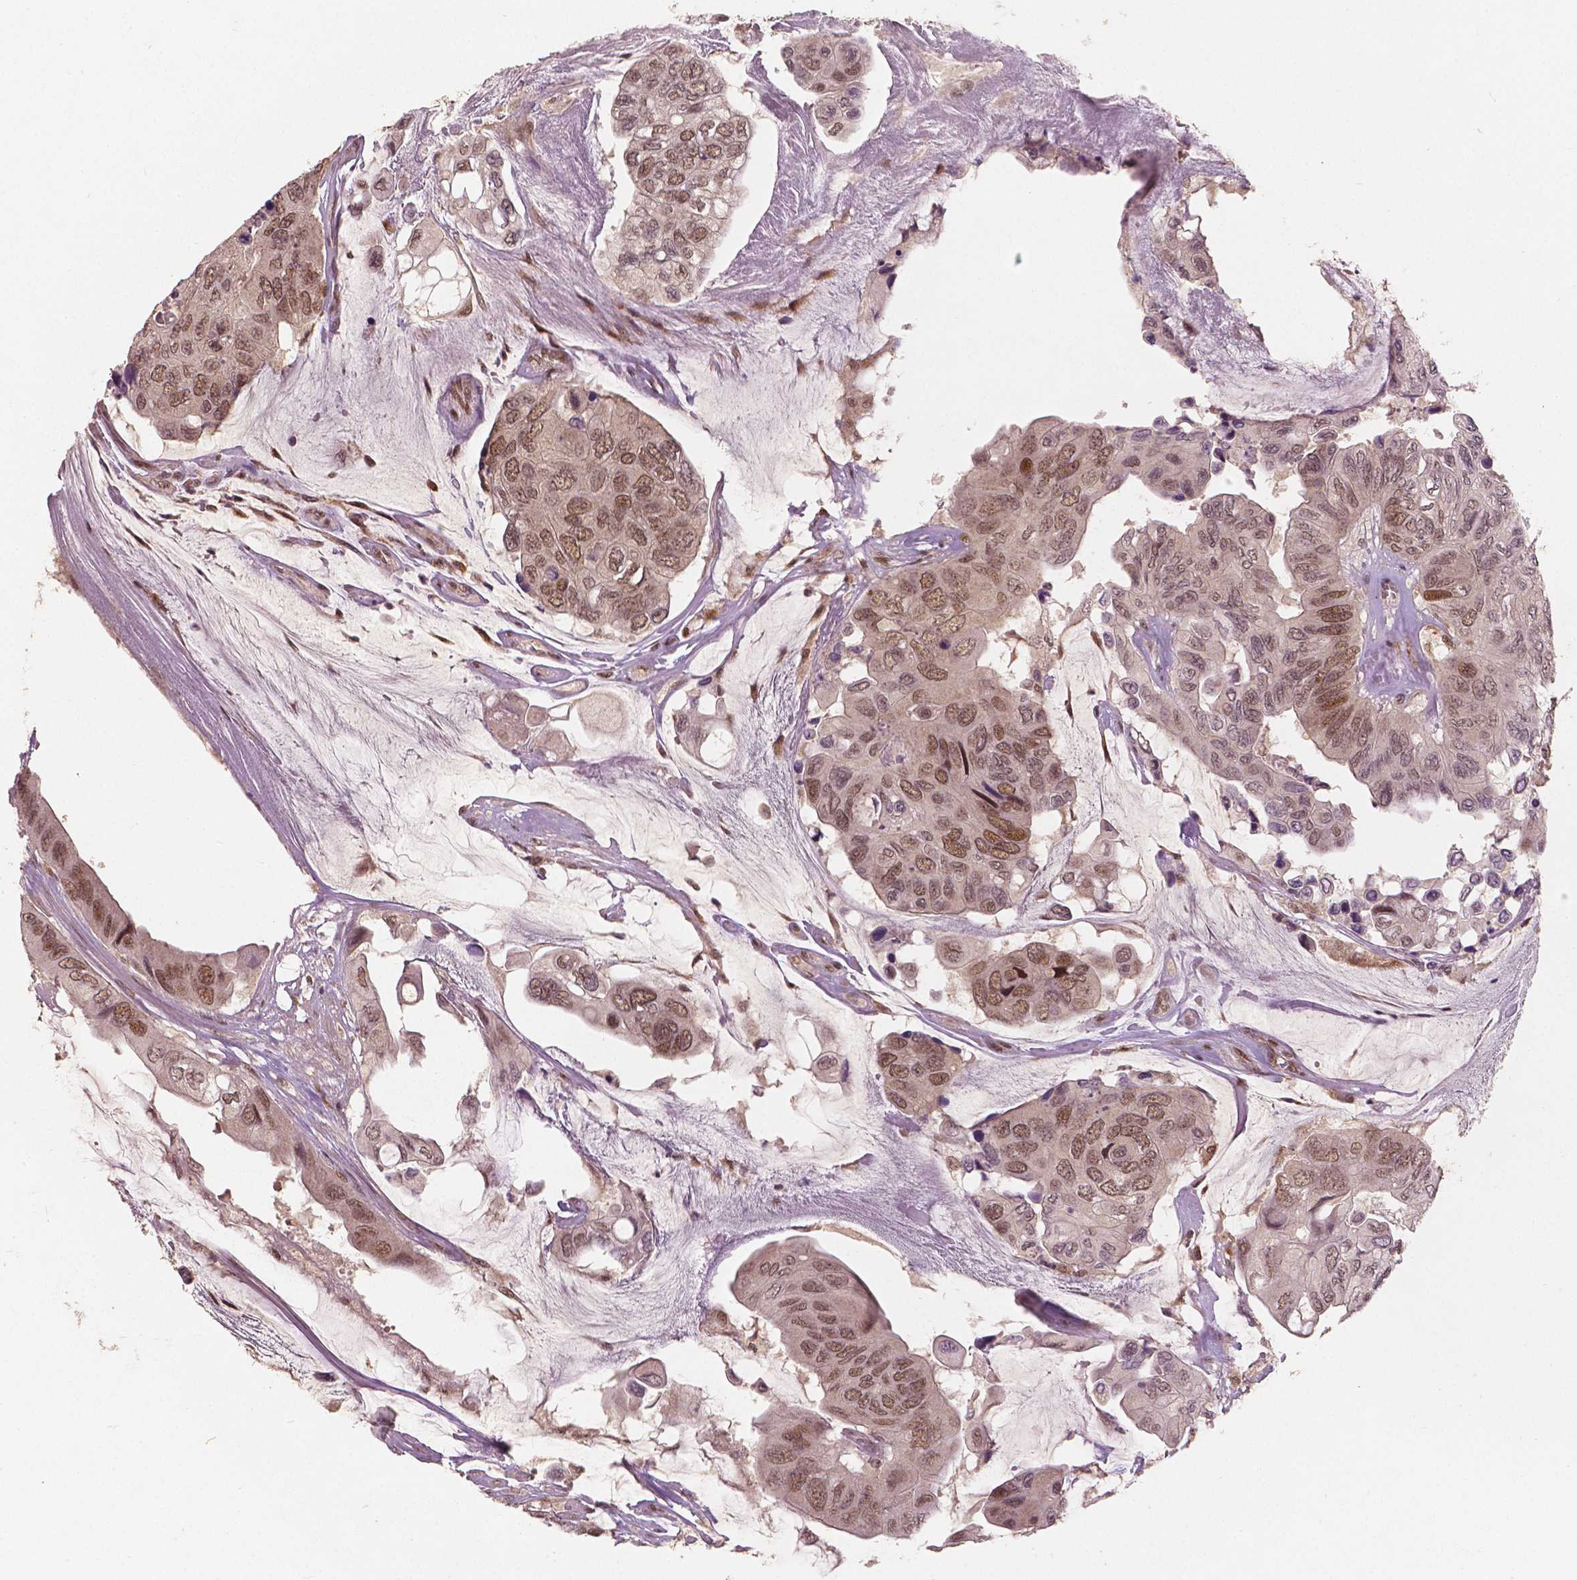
{"staining": {"intensity": "moderate", "quantity": ">75%", "location": "nuclear"}, "tissue": "colorectal cancer", "cell_type": "Tumor cells", "image_type": "cancer", "snomed": [{"axis": "morphology", "description": "Adenocarcinoma, NOS"}, {"axis": "topography", "description": "Rectum"}], "caption": "An immunohistochemistry micrograph of tumor tissue is shown. Protein staining in brown labels moderate nuclear positivity in adenocarcinoma (colorectal) within tumor cells.", "gene": "NSD2", "patient": {"sex": "male", "age": 63}}